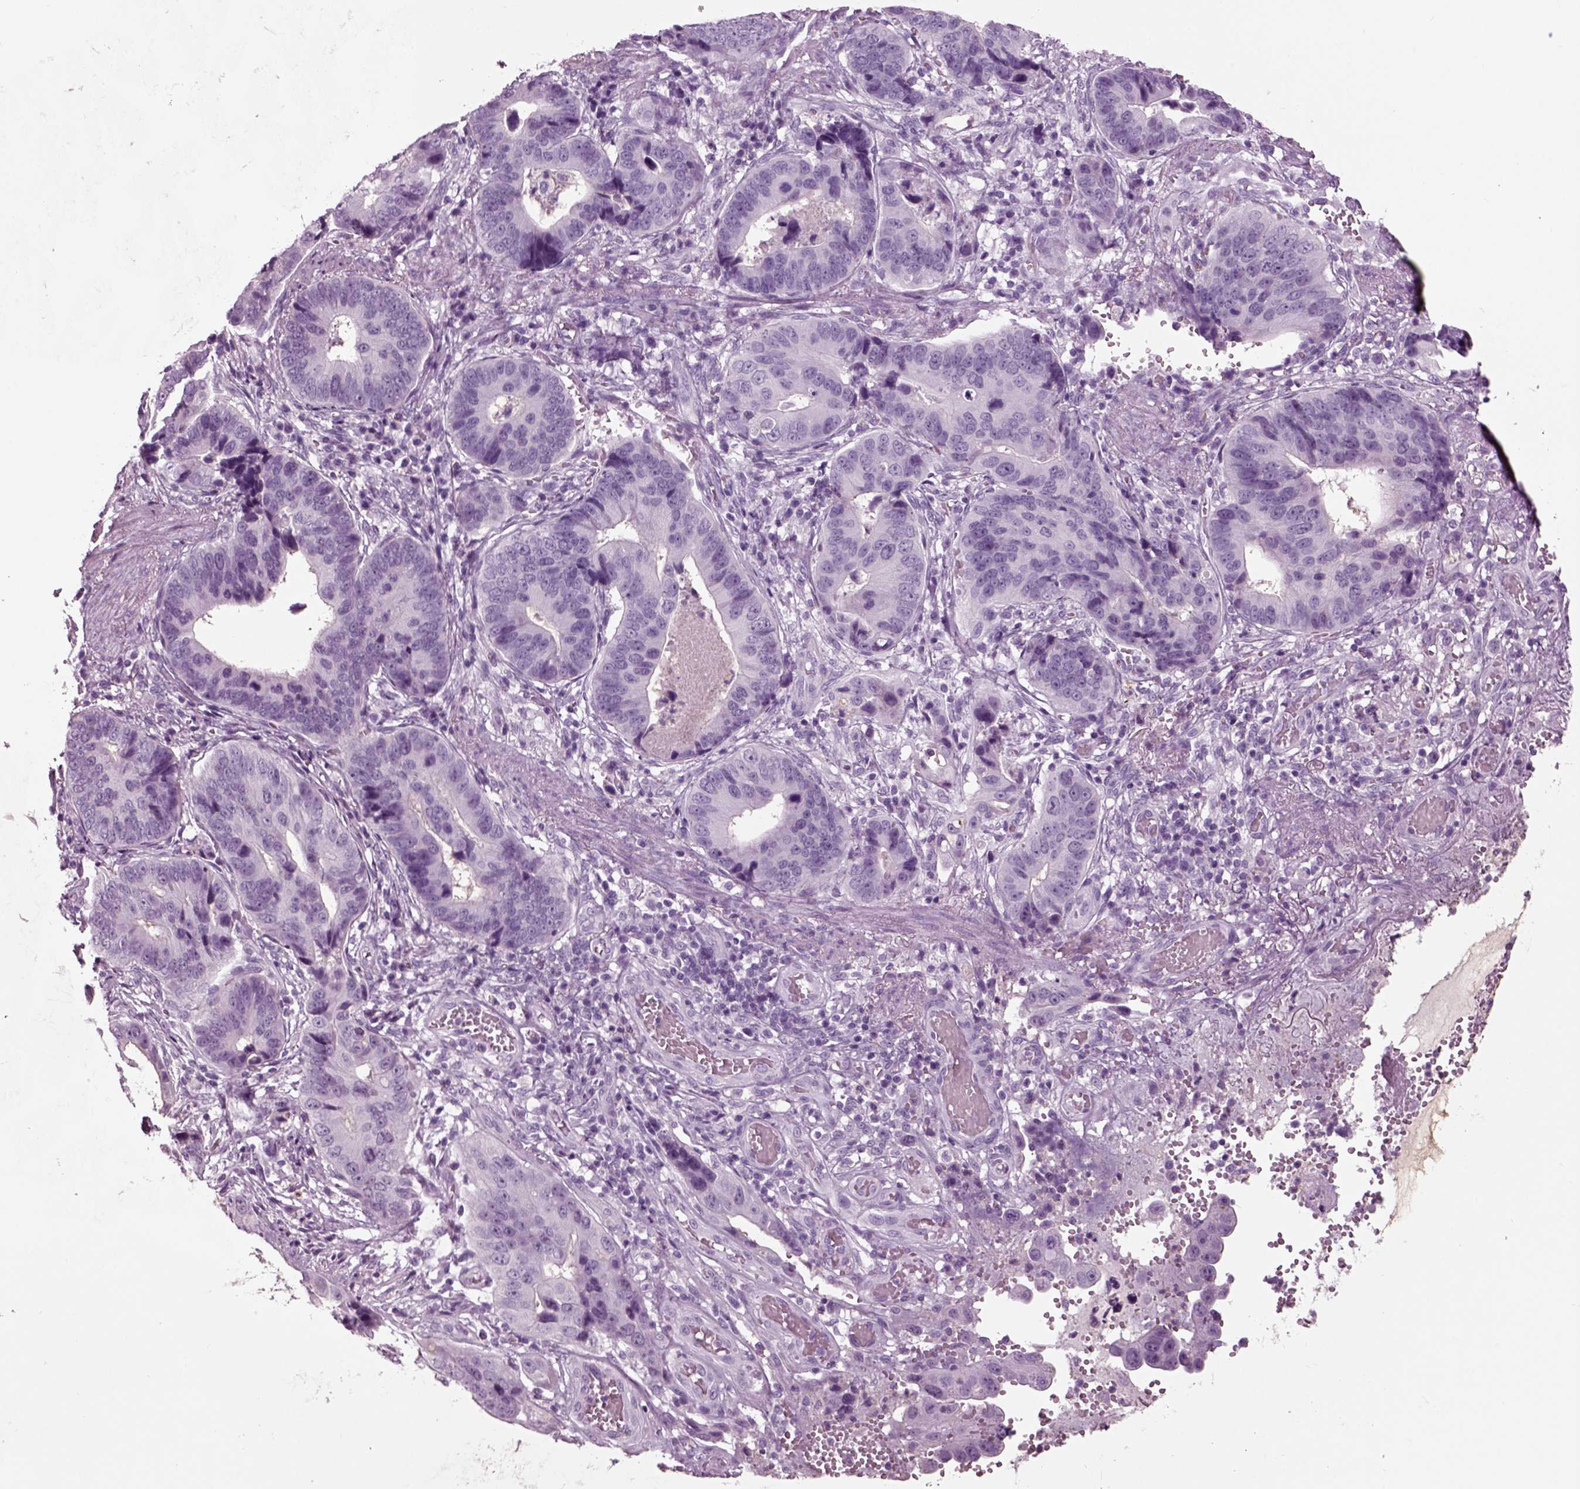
{"staining": {"intensity": "negative", "quantity": "none", "location": "none"}, "tissue": "stomach cancer", "cell_type": "Tumor cells", "image_type": "cancer", "snomed": [{"axis": "morphology", "description": "Adenocarcinoma, NOS"}, {"axis": "topography", "description": "Stomach"}], "caption": "Image shows no protein expression in tumor cells of stomach cancer (adenocarcinoma) tissue.", "gene": "CRABP1", "patient": {"sex": "male", "age": 84}}